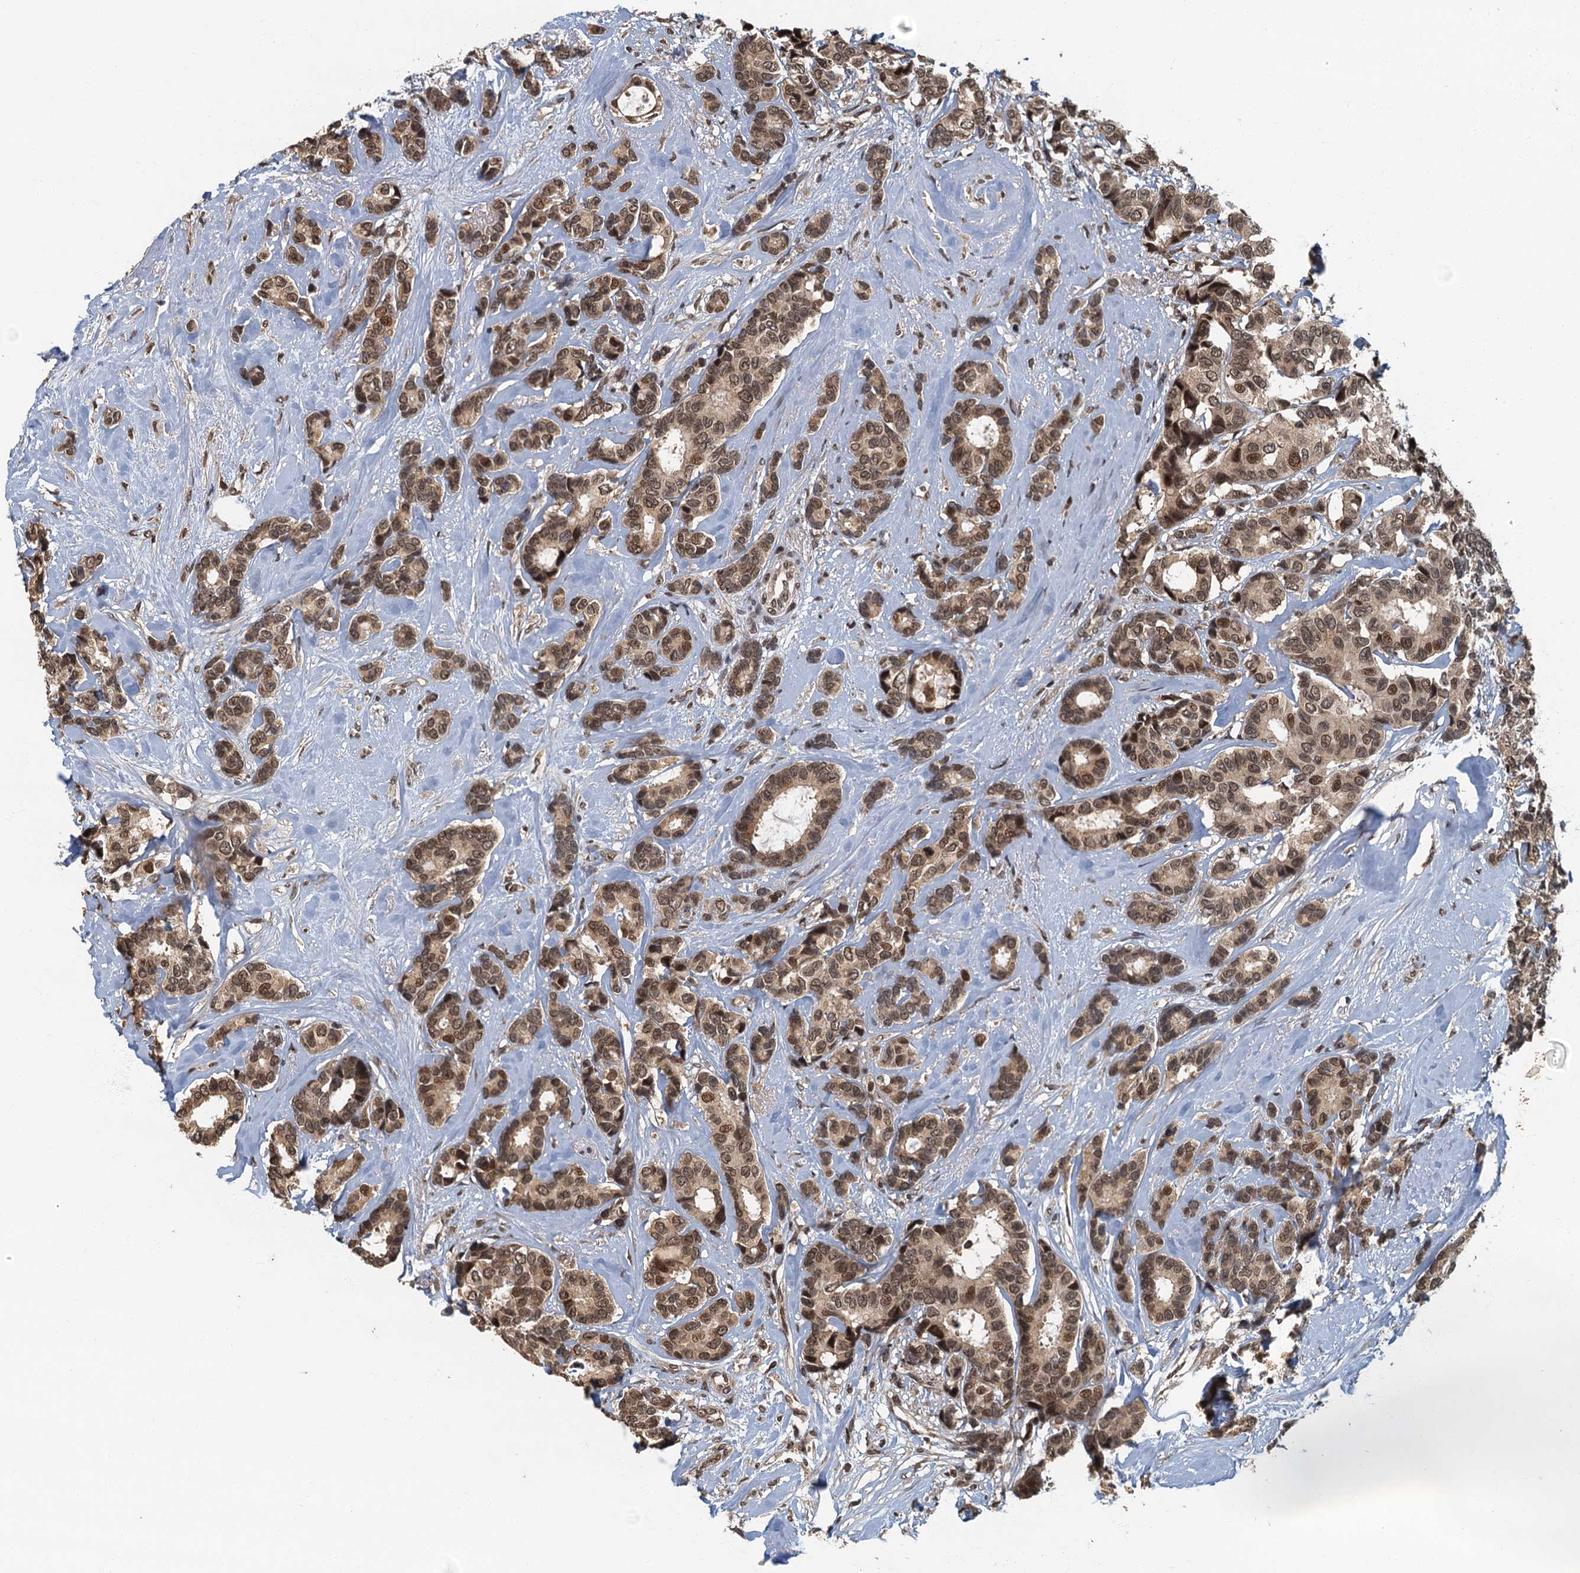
{"staining": {"intensity": "moderate", "quantity": ">75%", "location": "nuclear"}, "tissue": "breast cancer", "cell_type": "Tumor cells", "image_type": "cancer", "snomed": [{"axis": "morphology", "description": "Duct carcinoma"}, {"axis": "topography", "description": "Breast"}], "caption": "DAB (3,3'-diaminobenzidine) immunohistochemical staining of invasive ductal carcinoma (breast) demonstrates moderate nuclear protein staining in approximately >75% of tumor cells. (IHC, brightfield microscopy, high magnification).", "gene": "CKAP2L", "patient": {"sex": "female", "age": 87}}